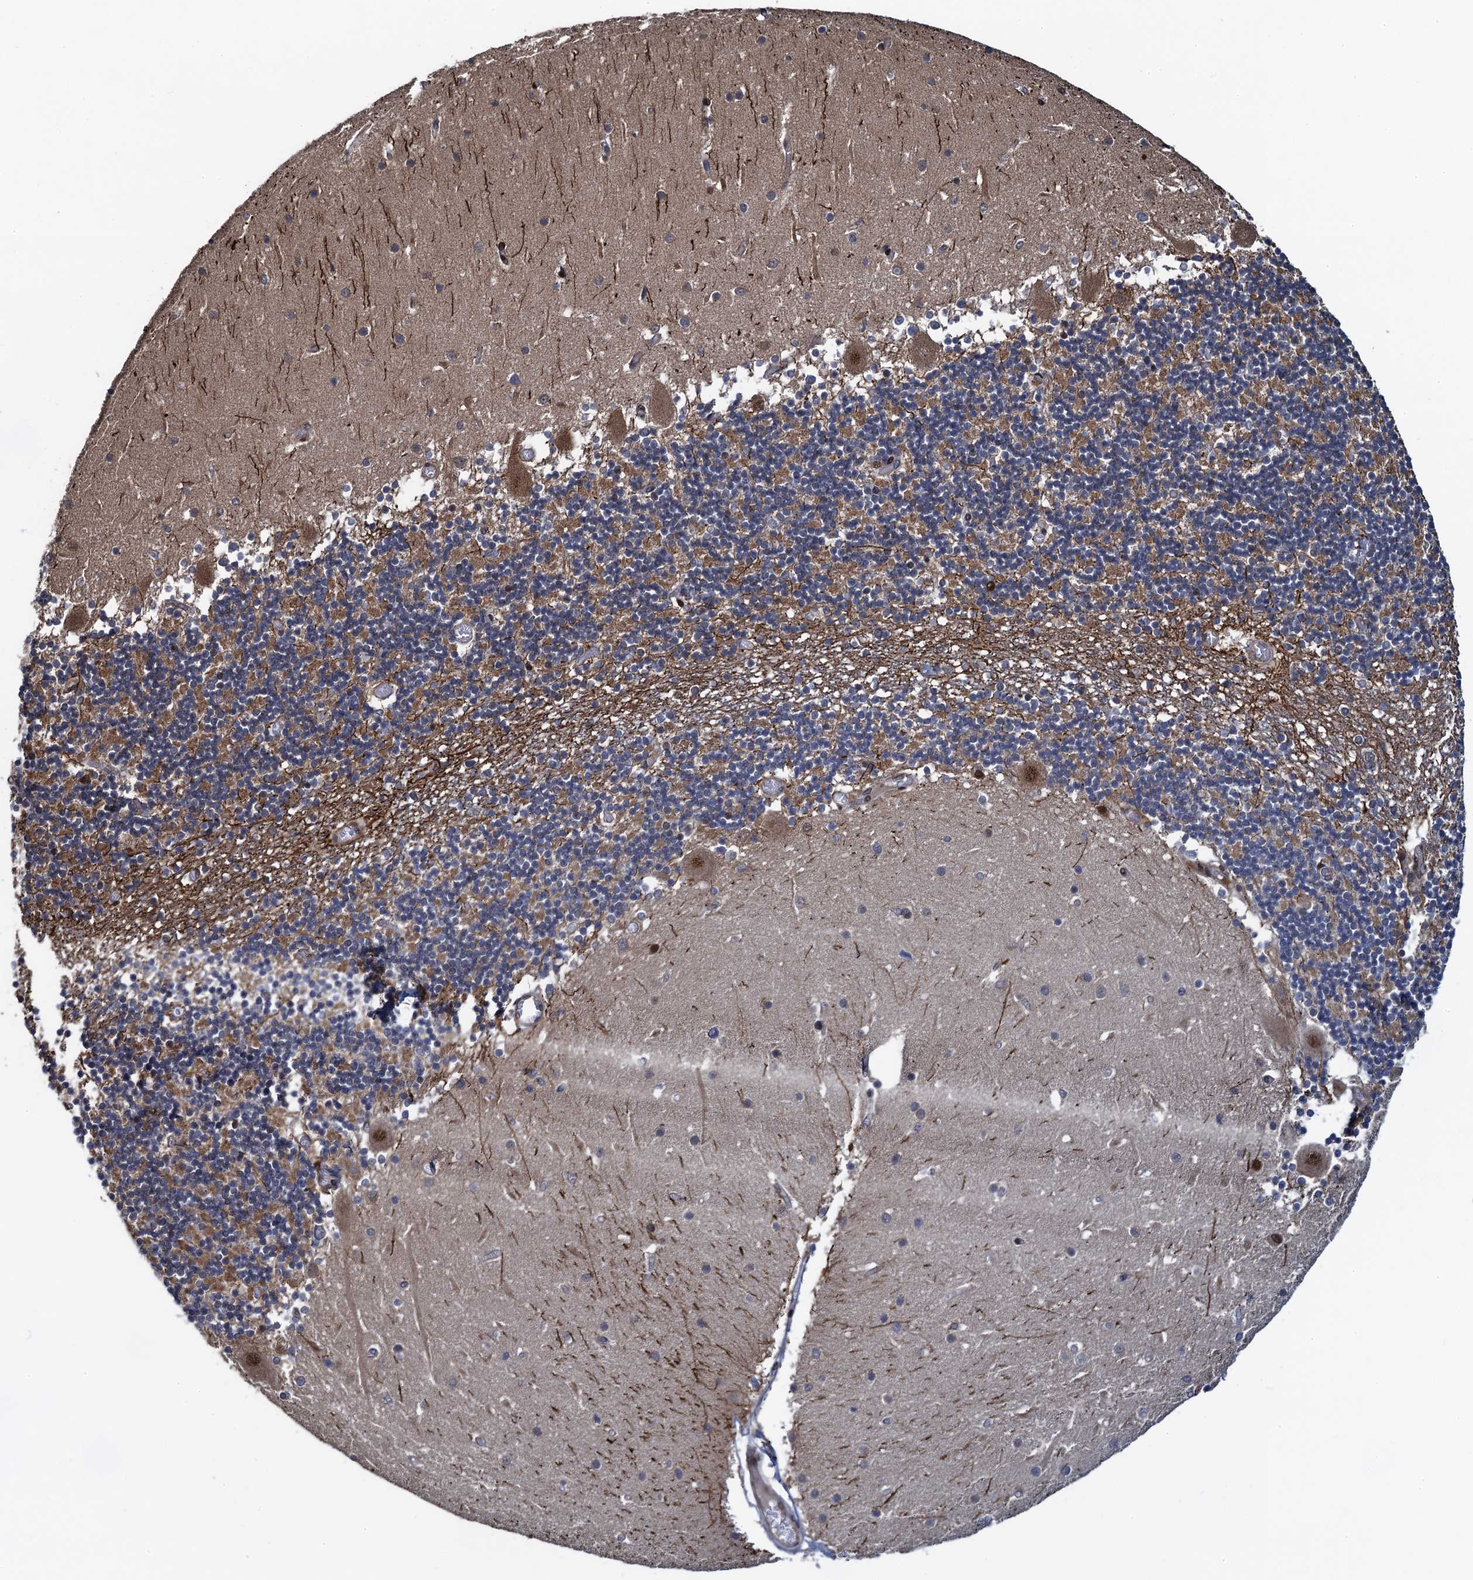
{"staining": {"intensity": "moderate", "quantity": "25%-75%", "location": "cytoplasmic/membranous"}, "tissue": "cerebellum", "cell_type": "Cells in granular layer", "image_type": "normal", "snomed": [{"axis": "morphology", "description": "Normal tissue, NOS"}, {"axis": "topography", "description": "Cerebellum"}], "caption": "Brown immunohistochemical staining in benign human cerebellum shows moderate cytoplasmic/membranous expression in approximately 25%-75% of cells in granular layer.", "gene": "ATOSA", "patient": {"sex": "female", "age": 28}}